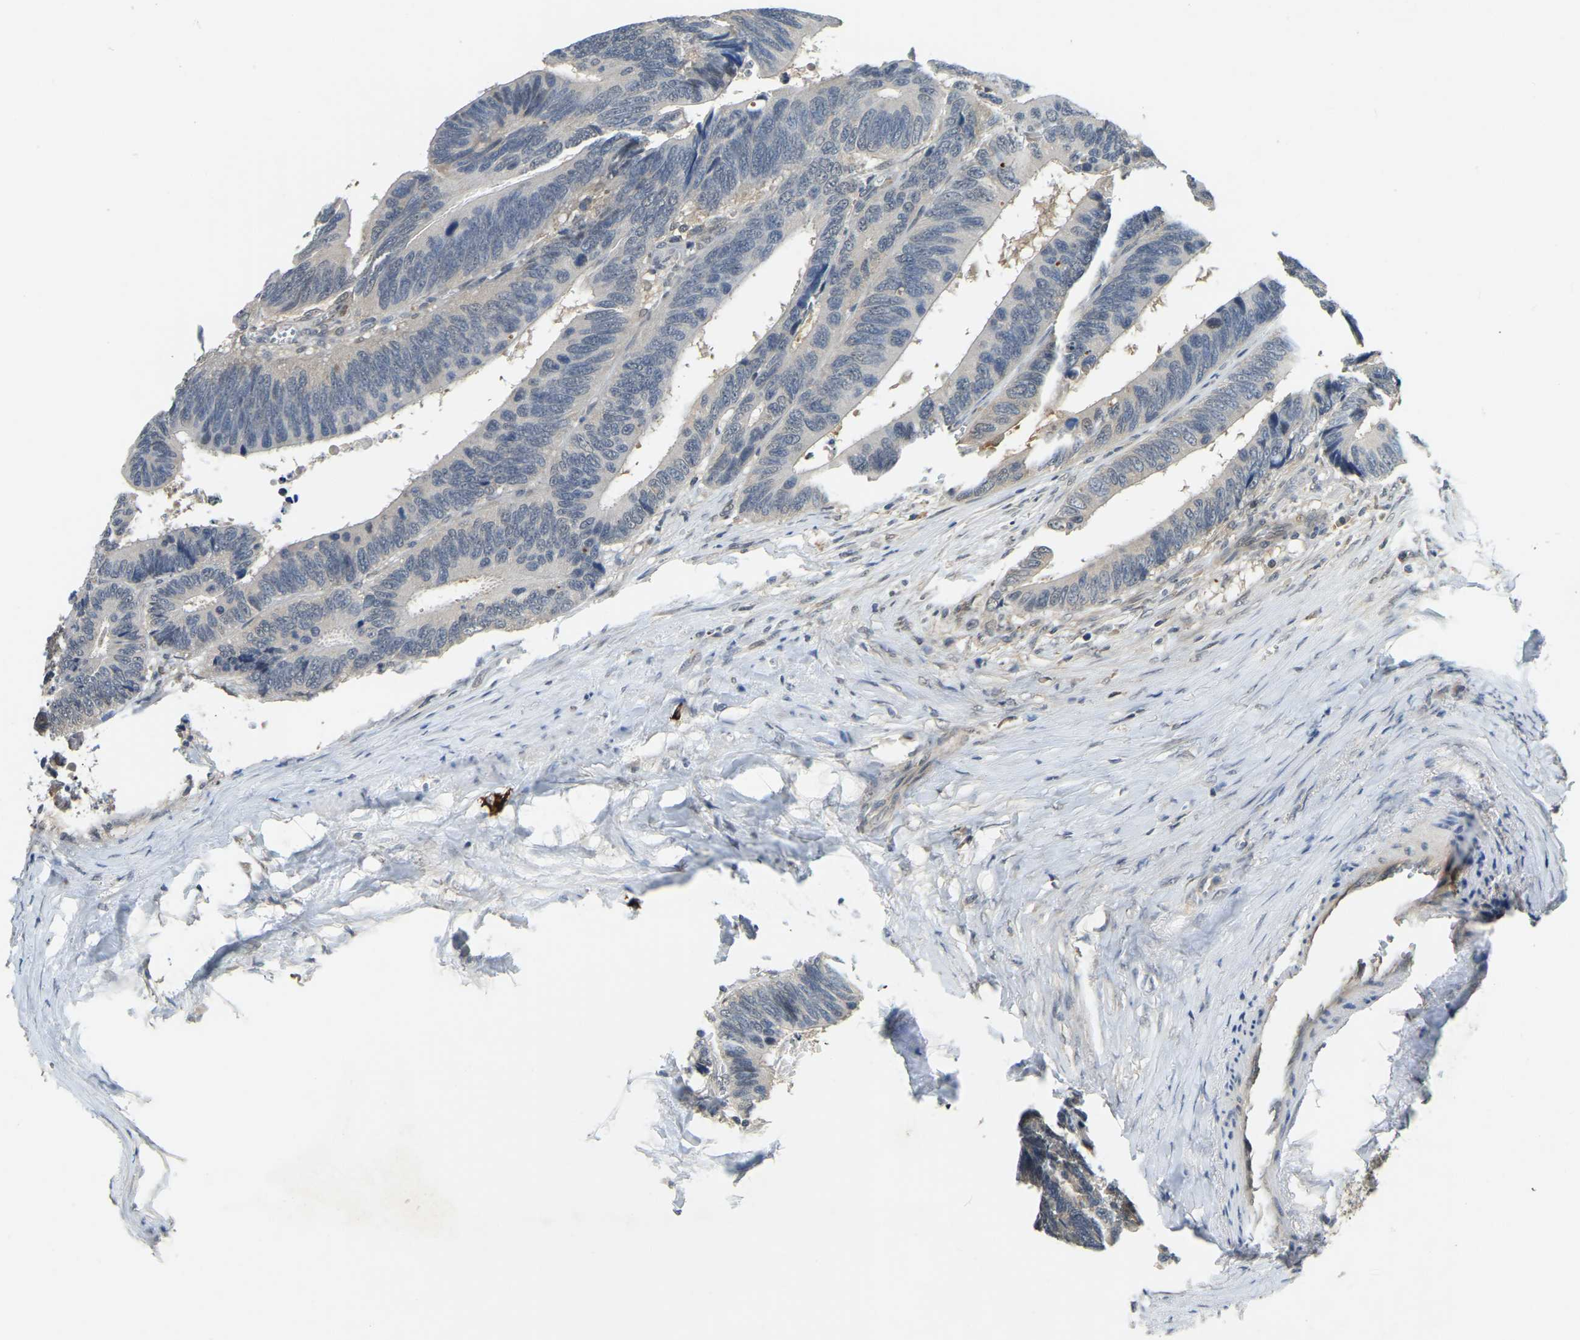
{"staining": {"intensity": "negative", "quantity": "none", "location": "none"}, "tissue": "colorectal cancer", "cell_type": "Tumor cells", "image_type": "cancer", "snomed": [{"axis": "morphology", "description": "Adenocarcinoma, NOS"}, {"axis": "topography", "description": "Colon"}], "caption": "IHC photomicrograph of human colorectal cancer stained for a protein (brown), which displays no staining in tumor cells.", "gene": "AHNAK", "patient": {"sex": "male", "age": 72}}